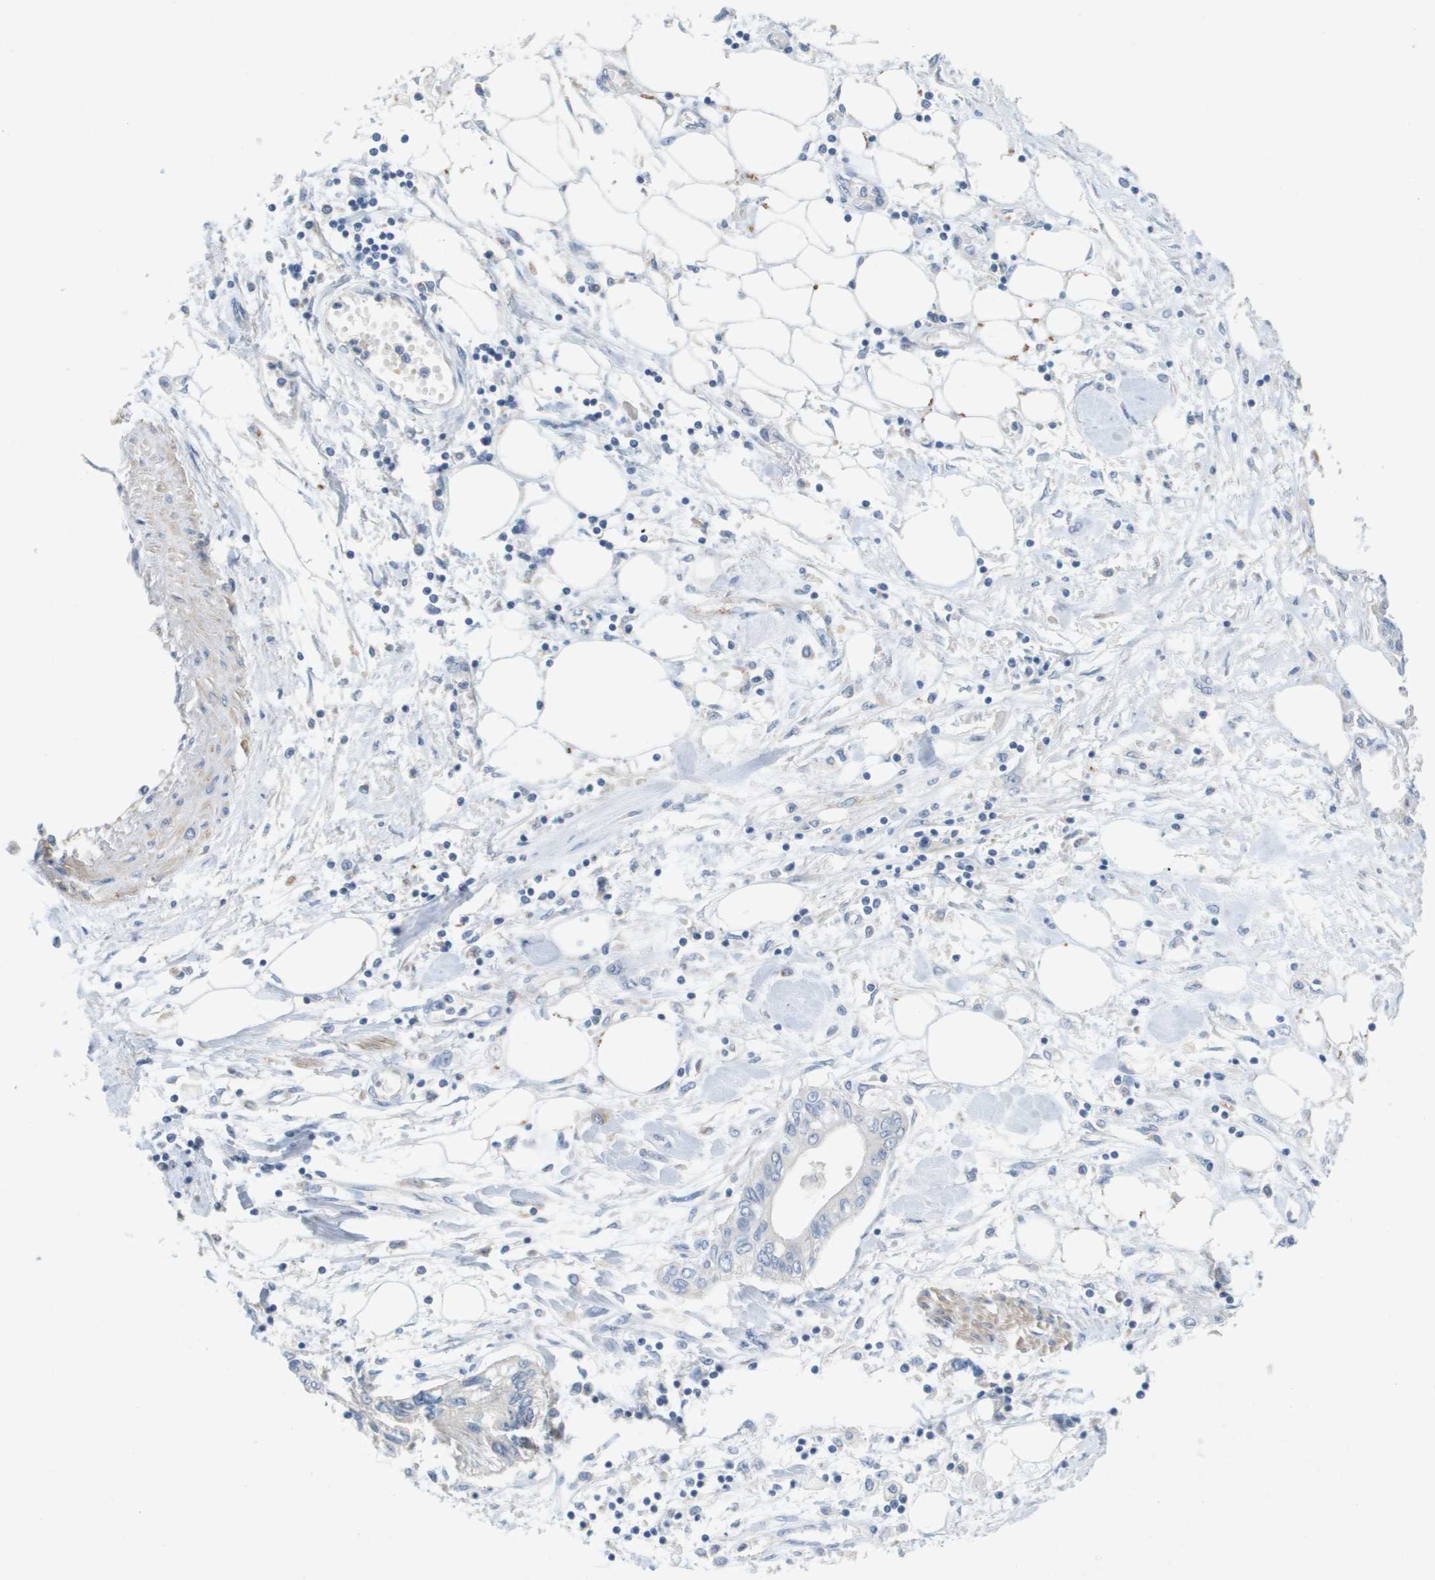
{"staining": {"intensity": "weak", "quantity": "<25%", "location": "cytoplasmic/membranous"}, "tissue": "pancreatic cancer", "cell_type": "Tumor cells", "image_type": "cancer", "snomed": [{"axis": "morphology", "description": "Adenocarcinoma, NOS"}, {"axis": "topography", "description": "Pancreas"}], "caption": "Tumor cells show no significant staining in pancreatic adenocarcinoma.", "gene": "B3GNT5", "patient": {"sex": "female", "age": 77}}